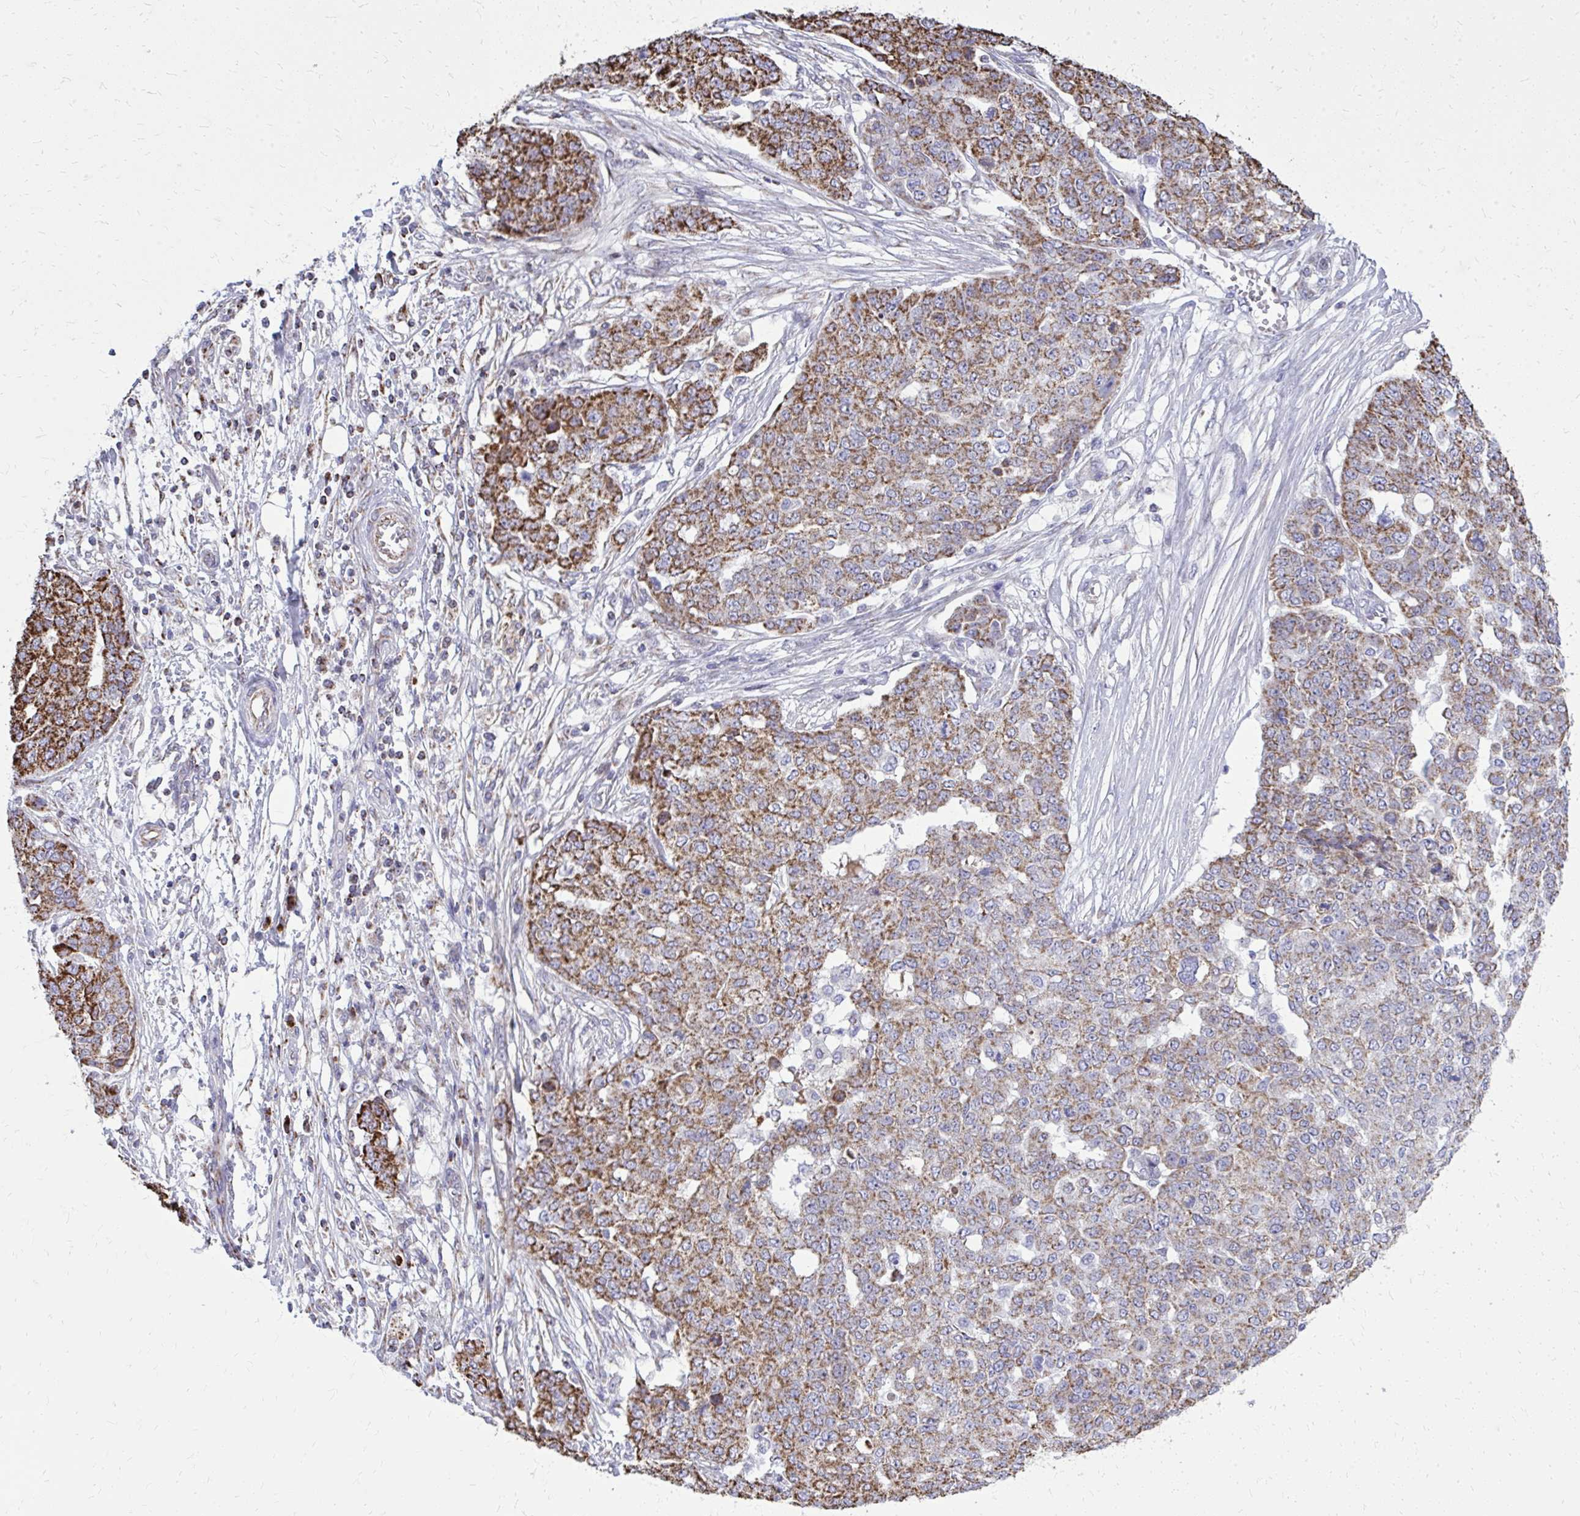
{"staining": {"intensity": "strong", "quantity": "25%-75%", "location": "cytoplasmic/membranous"}, "tissue": "ovarian cancer", "cell_type": "Tumor cells", "image_type": "cancer", "snomed": [{"axis": "morphology", "description": "Cystadenocarcinoma, serous, NOS"}, {"axis": "topography", "description": "Soft tissue"}, {"axis": "topography", "description": "Ovary"}], "caption": "Ovarian serous cystadenocarcinoma stained for a protein (brown) shows strong cytoplasmic/membranous positive staining in approximately 25%-75% of tumor cells.", "gene": "ZNF362", "patient": {"sex": "female", "age": 57}}